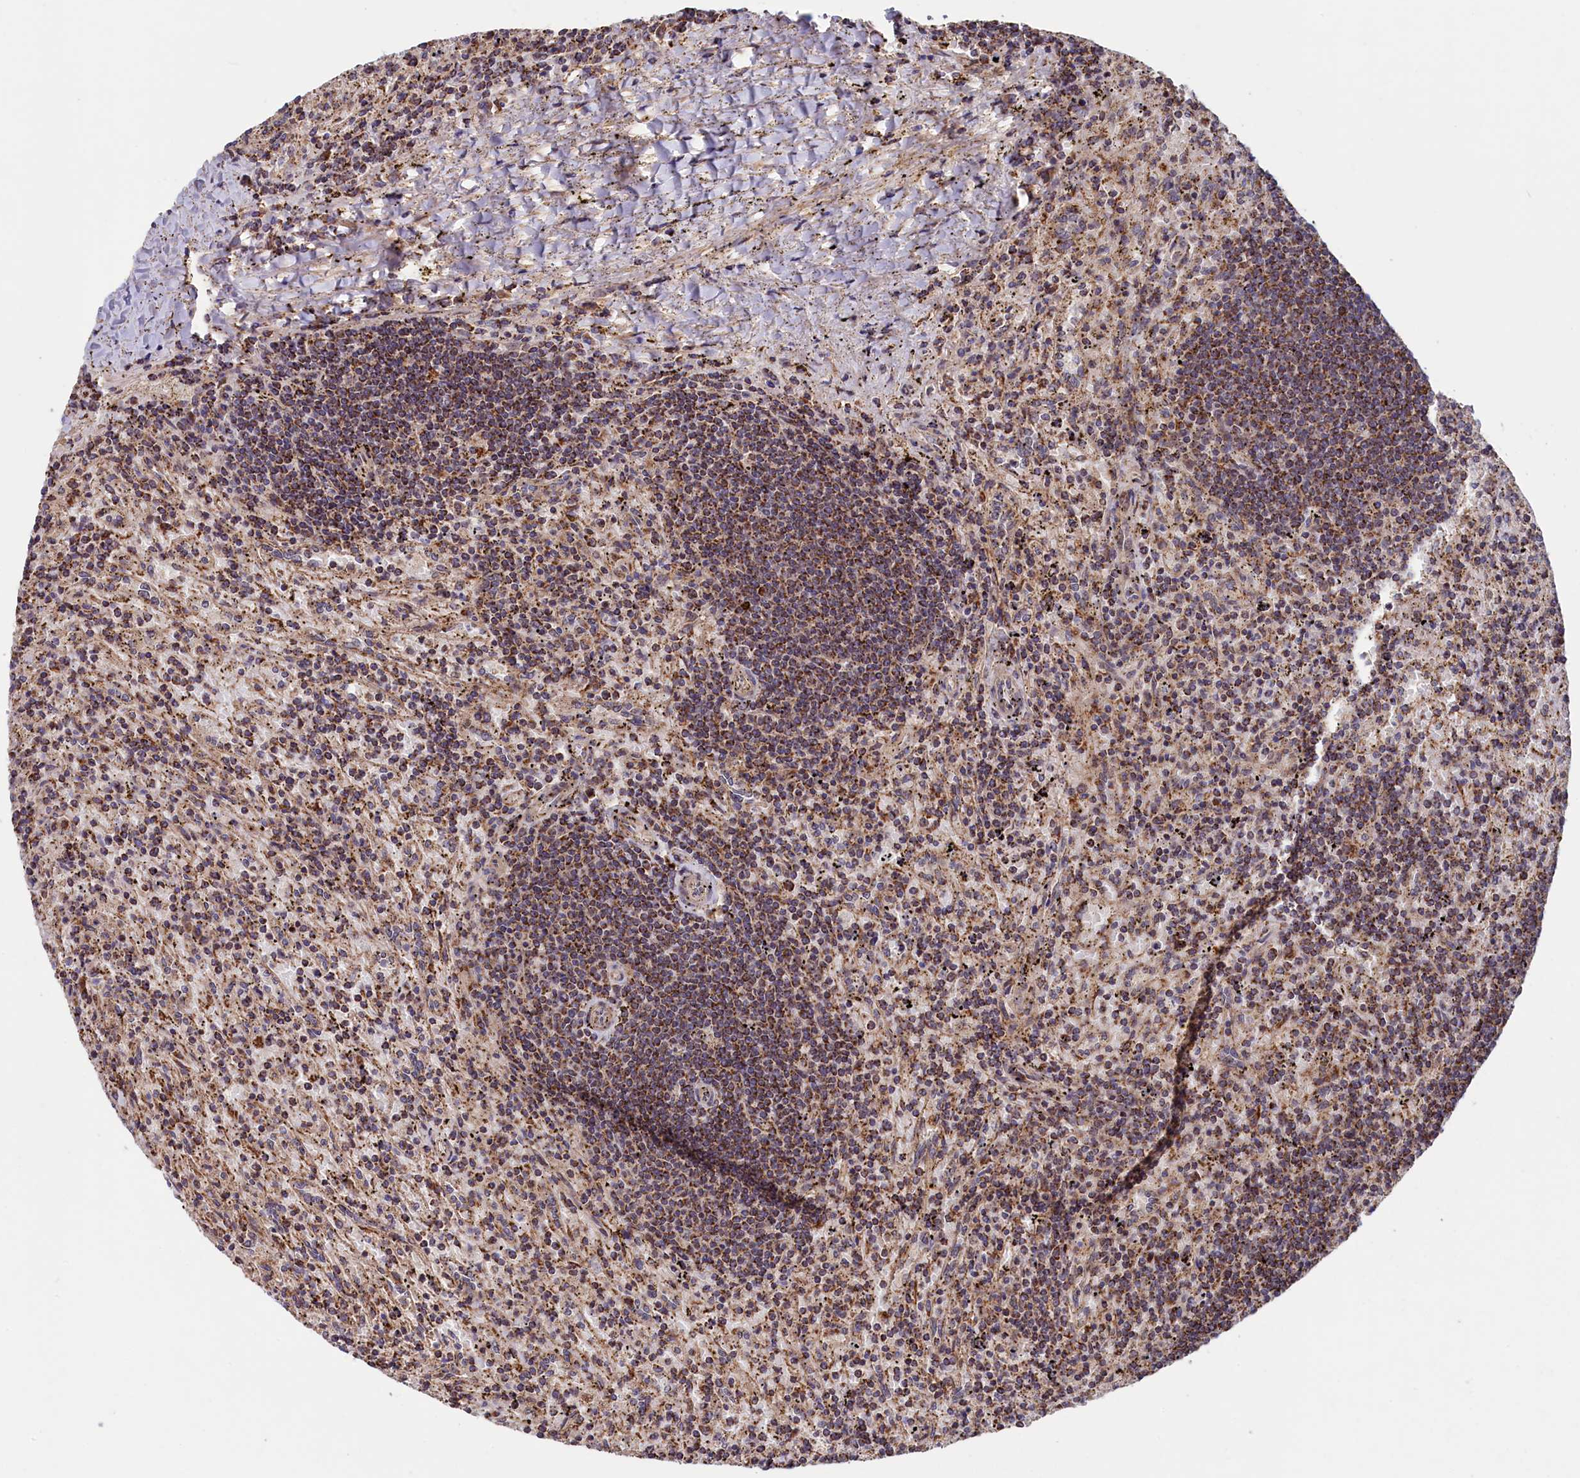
{"staining": {"intensity": "moderate", "quantity": ">75%", "location": "cytoplasmic/membranous"}, "tissue": "lymphoma", "cell_type": "Tumor cells", "image_type": "cancer", "snomed": [{"axis": "morphology", "description": "Malignant lymphoma, non-Hodgkin's type, Low grade"}, {"axis": "topography", "description": "Spleen"}], "caption": "Protein expression analysis of low-grade malignant lymphoma, non-Hodgkin's type displays moderate cytoplasmic/membranous expression in about >75% of tumor cells. The protein of interest is shown in brown color, while the nuclei are stained blue.", "gene": "DUS3L", "patient": {"sex": "male", "age": 76}}